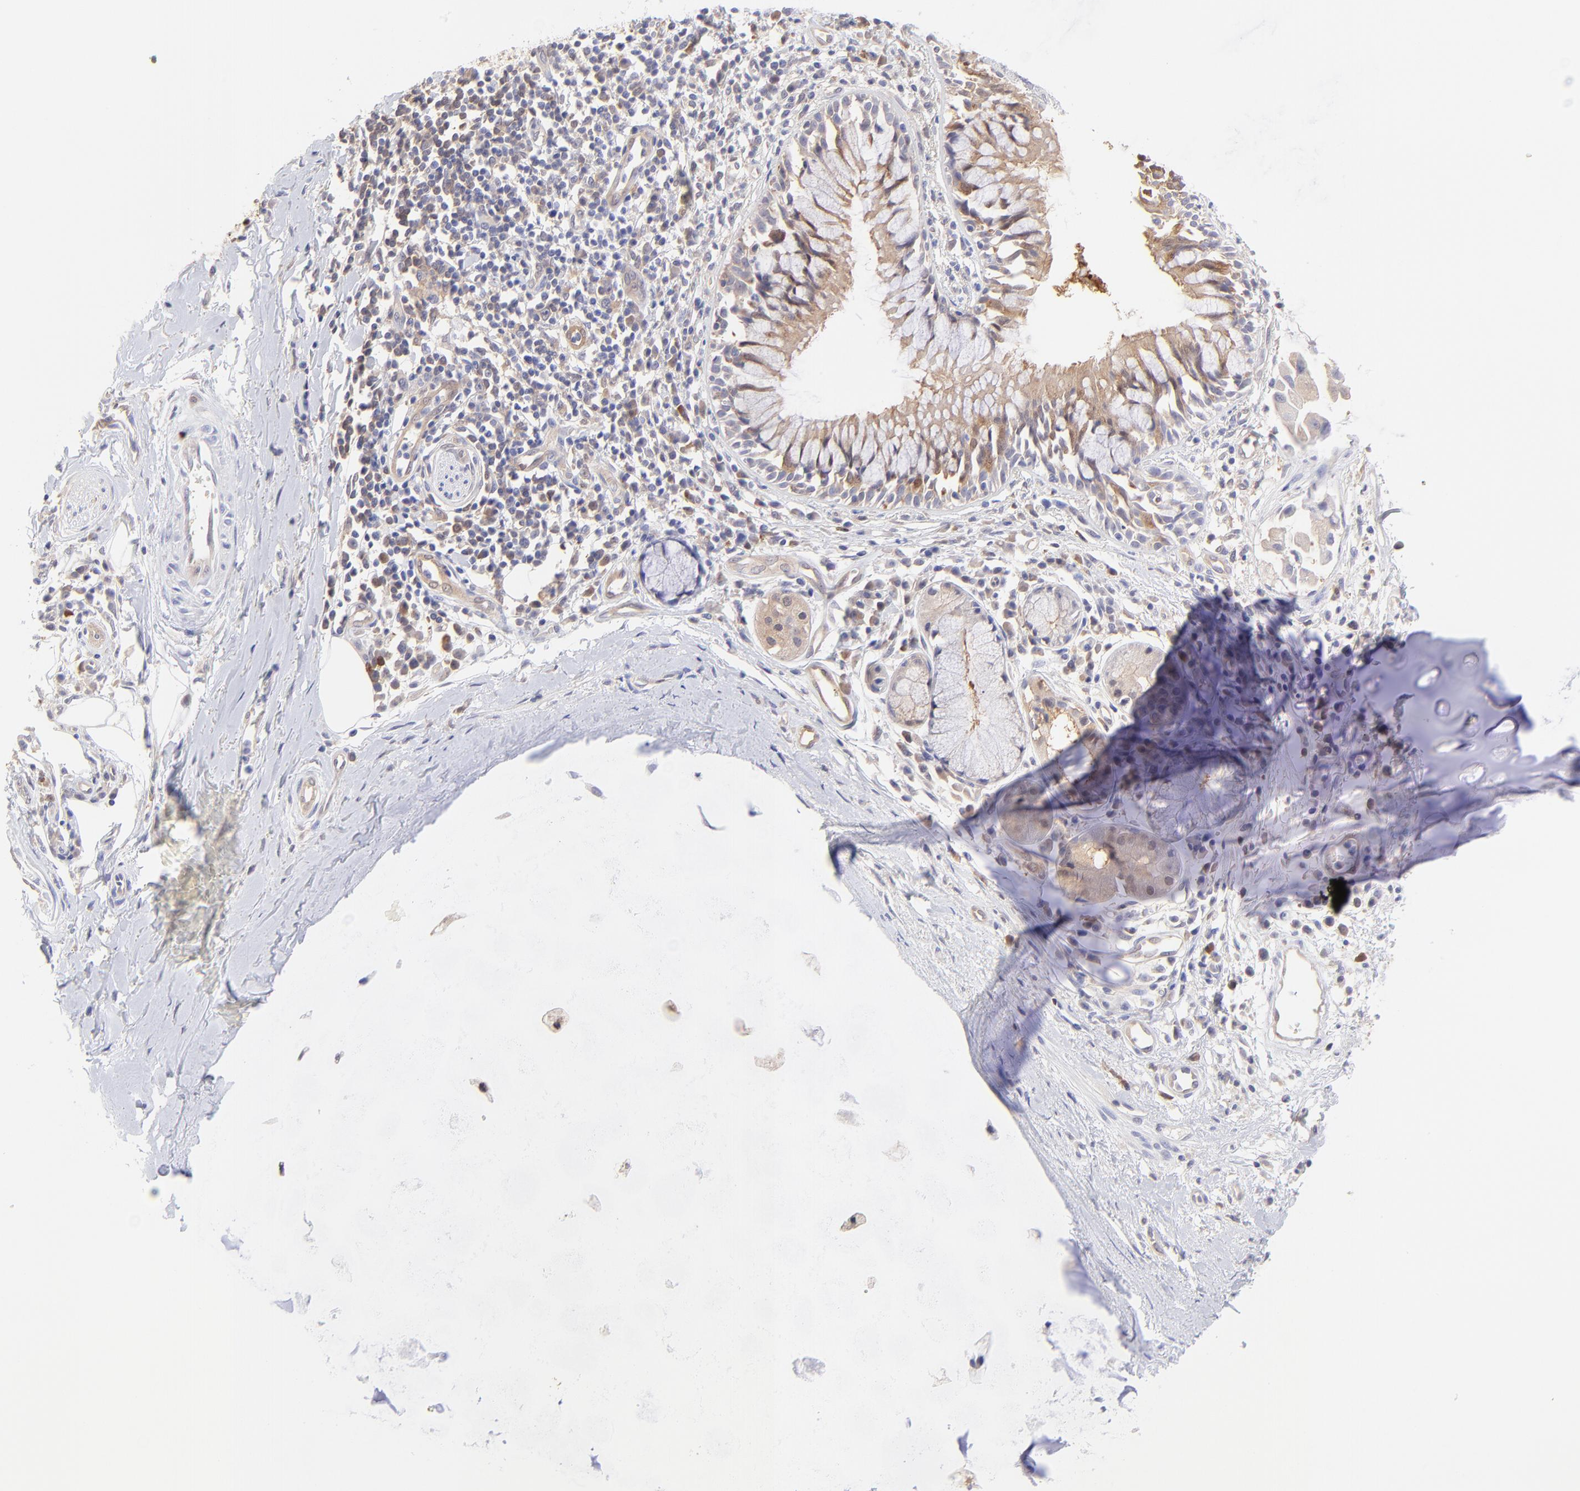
{"staining": {"intensity": "negative", "quantity": "none", "location": "none"}, "tissue": "adipose tissue", "cell_type": "Adipocytes", "image_type": "normal", "snomed": [{"axis": "morphology", "description": "Normal tissue, NOS"}, {"axis": "morphology", "description": "Adenocarcinoma, NOS"}, {"axis": "topography", "description": "Cartilage tissue"}, {"axis": "topography", "description": "Bronchus"}, {"axis": "topography", "description": "Lung"}], "caption": "Immunohistochemical staining of unremarkable adipose tissue shows no significant positivity in adipocytes.", "gene": "HYAL1", "patient": {"sex": "female", "age": 67}}